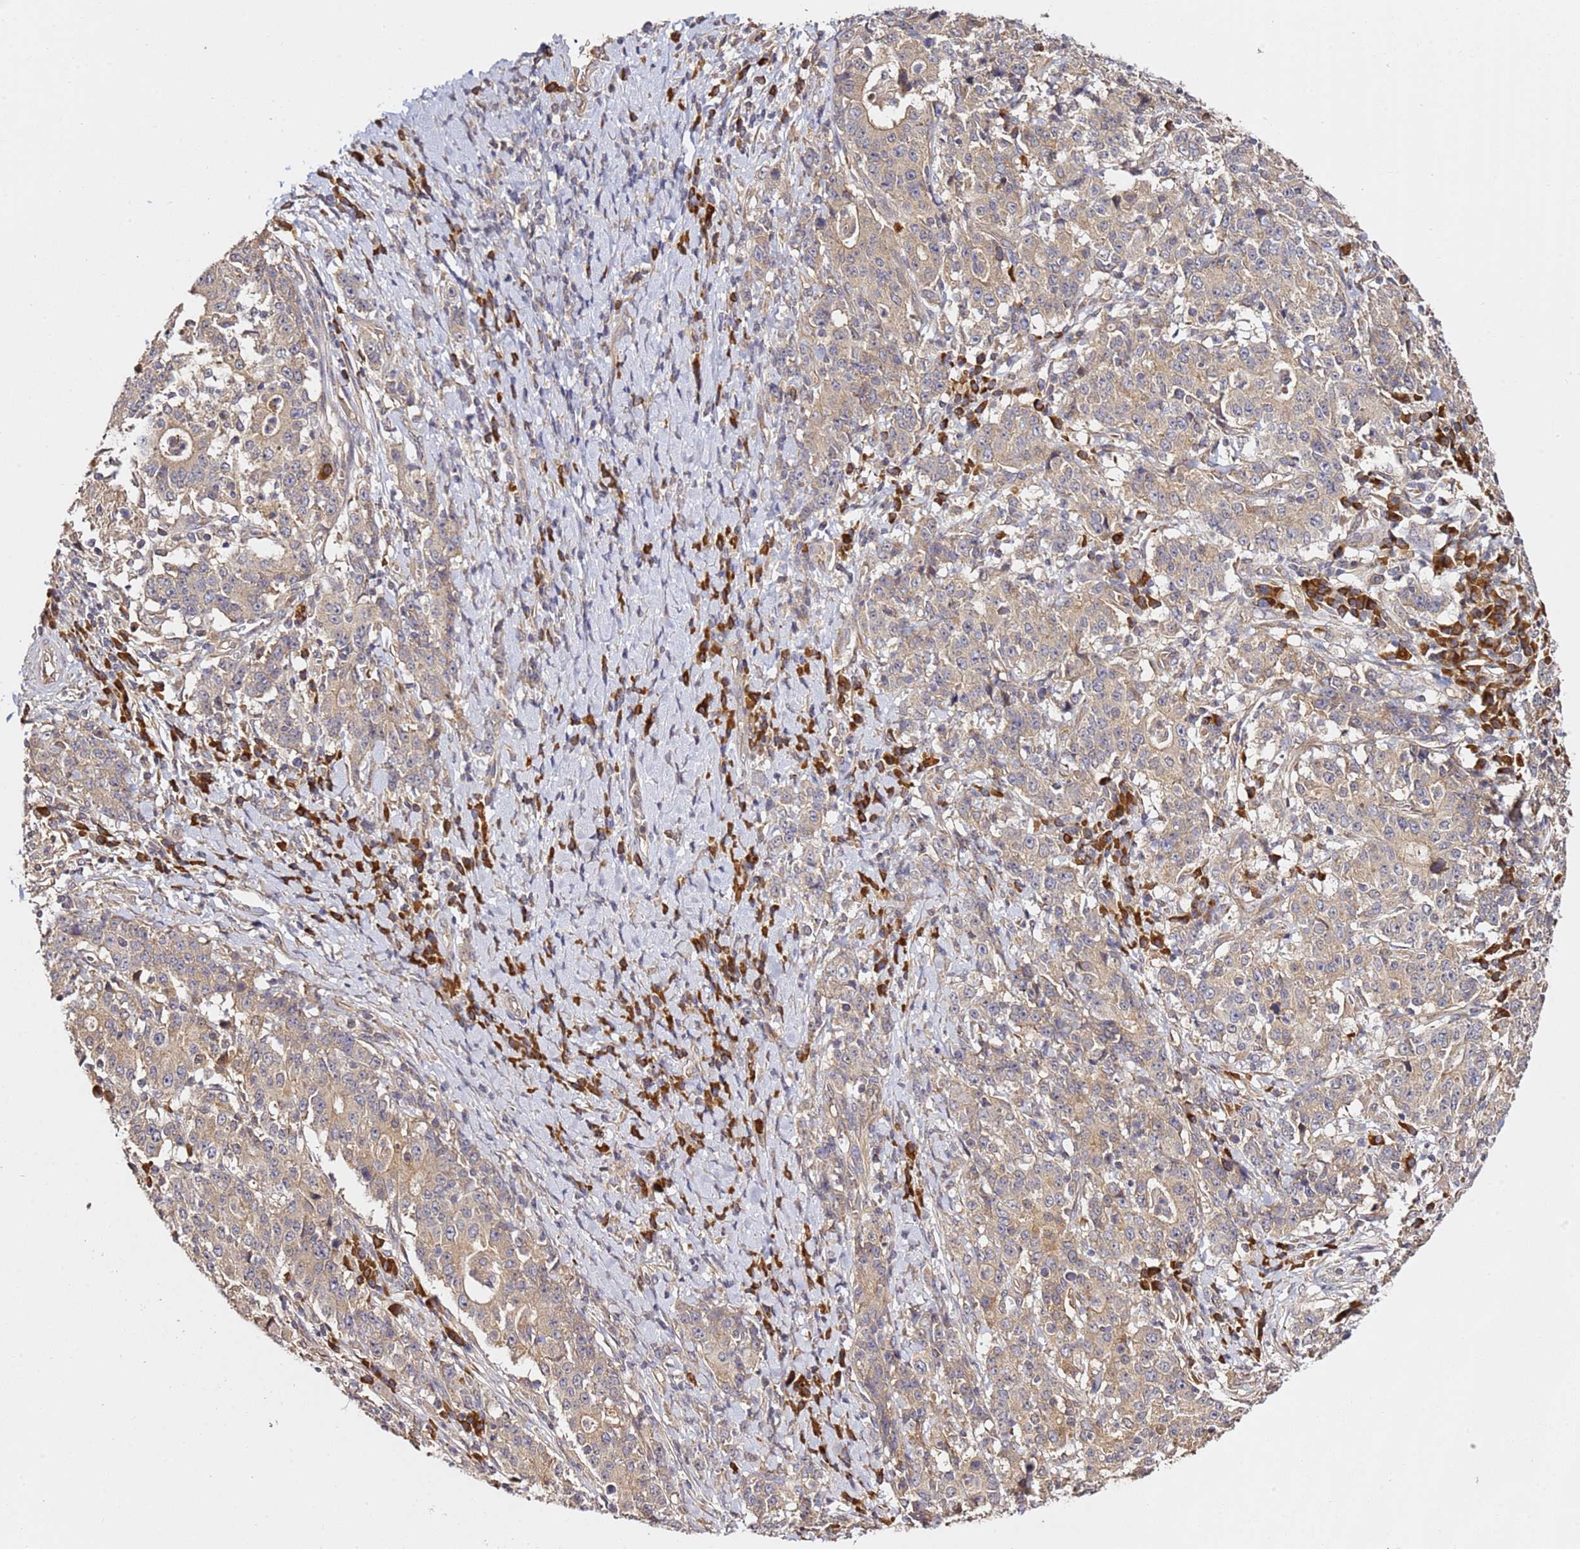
{"staining": {"intensity": "weak", "quantity": "25%-75%", "location": "cytoplasmic/membranous"}, "tissue": "stomach cancer", "cell_type": "Tumor cells", "image_type": "cancer", "snomed": [{"axis": "morphology", "description": "Normal tissue, NOS"}, {"axis": "morphology", "description": "Adenocarcinoma, NOS"}, {"axis": "topography", "description": "Stomach, upper"}, {"axis": "topography", "description": "Stomach"}], "caption": "Stomach cancer (adenocarcinoma) was stained to show a protein in brown. There is low levels of weak cytoplasmic/membranous staining in about 25%-75% of tumor cells.", "gene": "OSBPL2", "patient": {"sex": "male", "age": 59}}